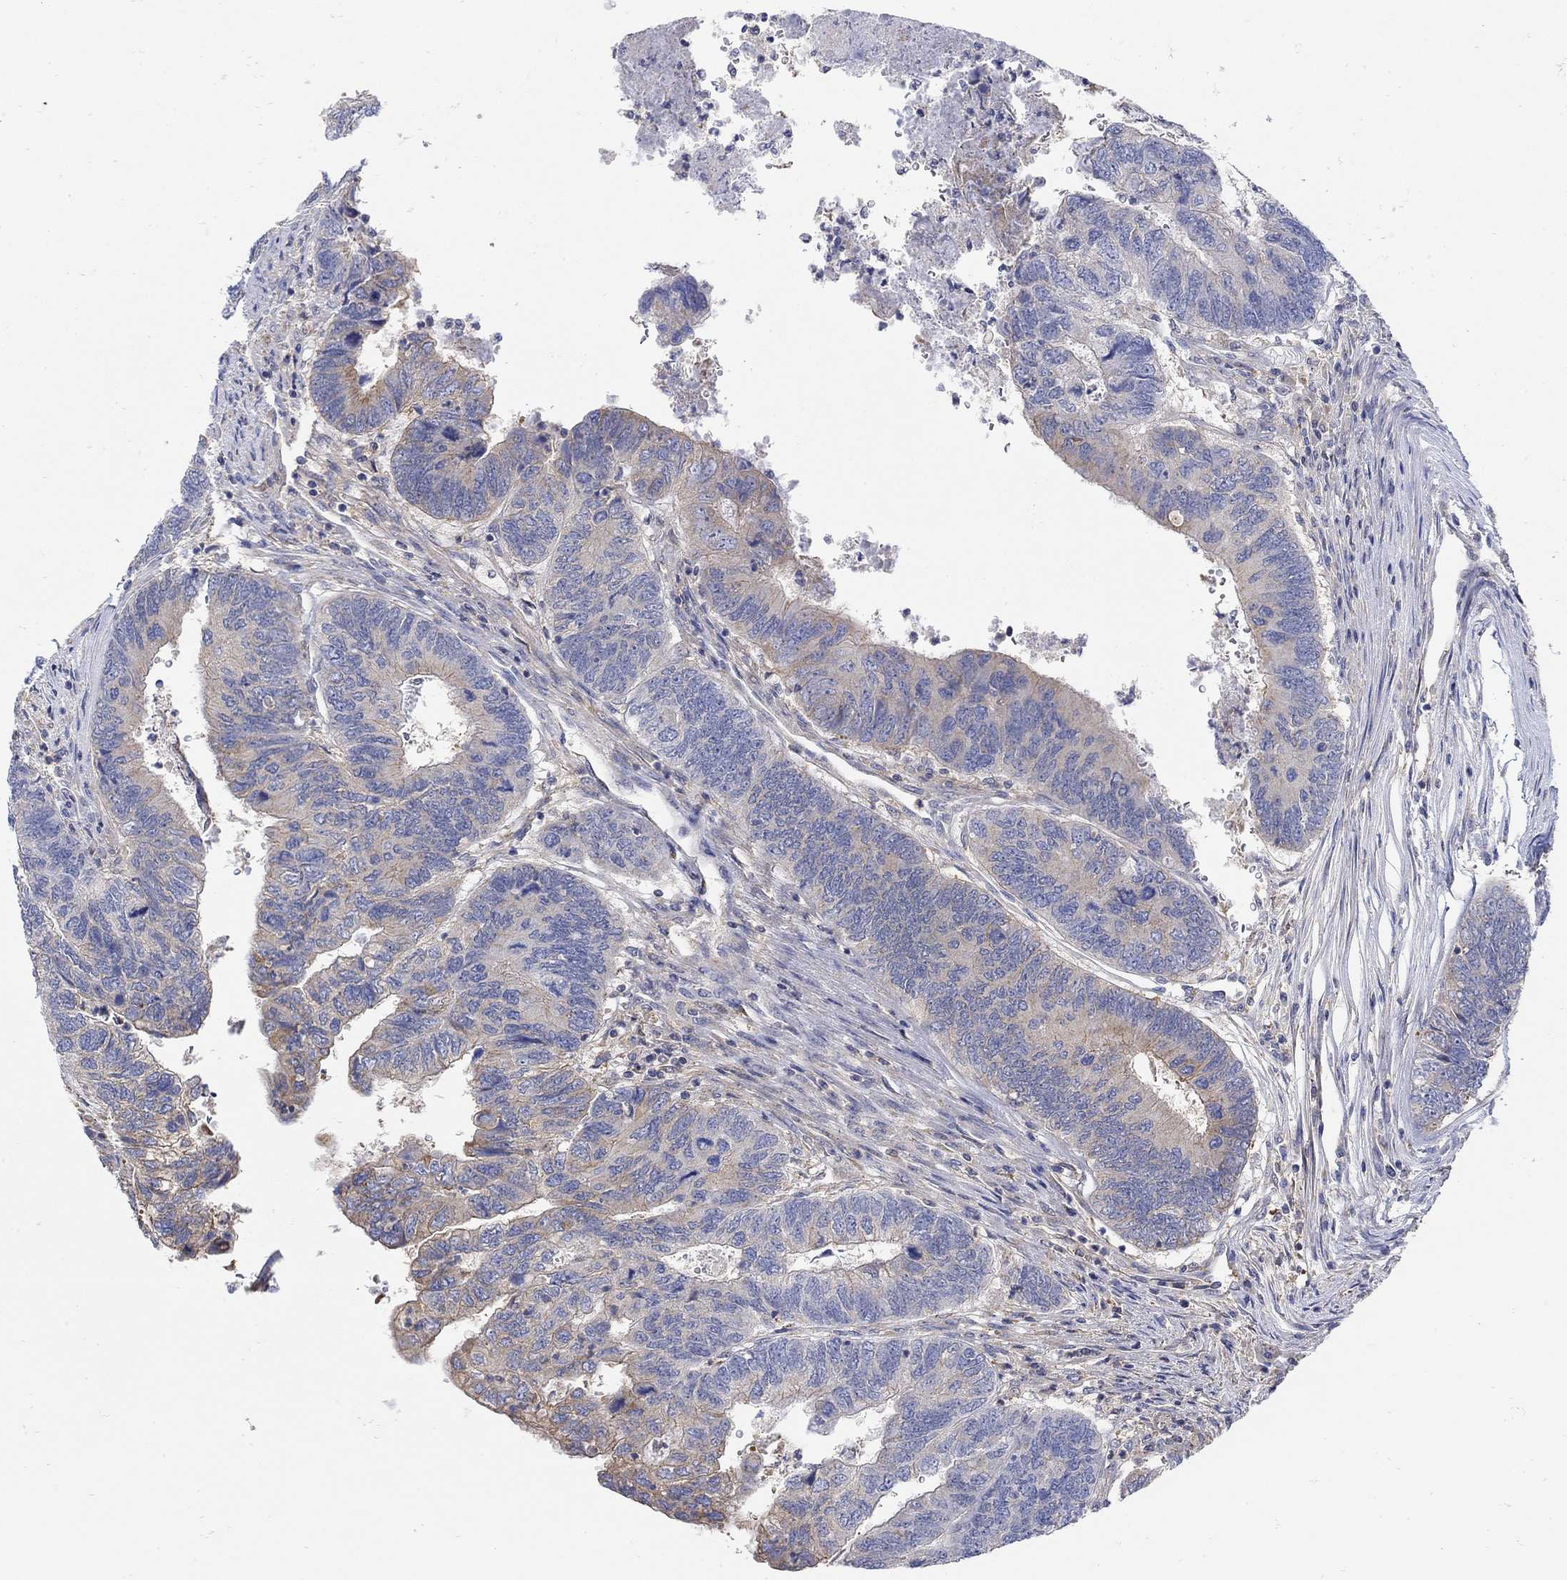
{"staining": {"intensity": "weak", "quantity": "<25%", "location": "cytoplasmic/membranous"}, "tissue": "colorectal cancer", "cell_type": "Tumor cells", "image_type": "cancer", "snomed": [{"axis": "morphology", "description": "Adenocarcinoma, NOS"}, {"axis": "topography", "description": "Colon"}], "caption": "Tumor cells are negative for protein expression in human colorectal adenocarcinoma.", "gene": "TEKT3", "patient": {"sex": "female", "age": 67}}